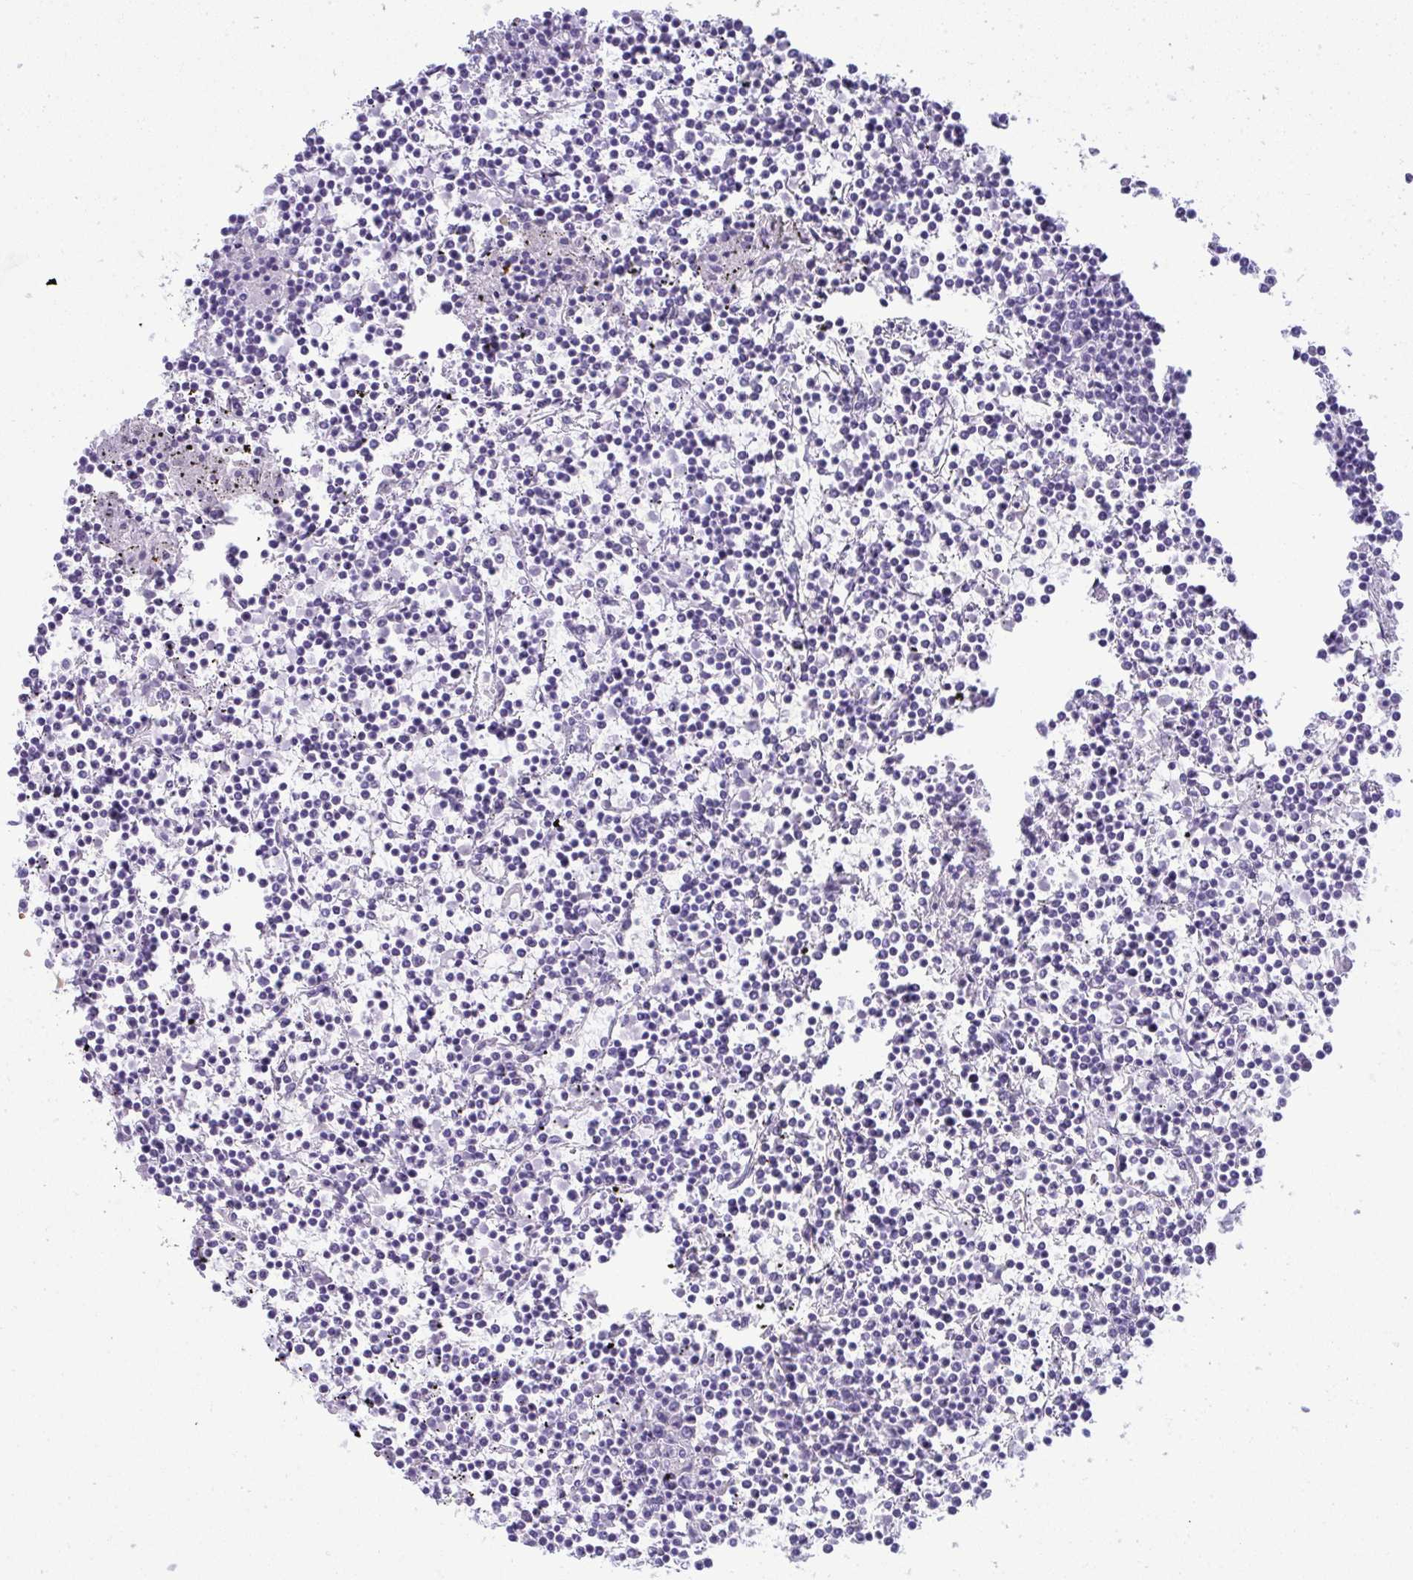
{"staining": {"intensity": "negative", "quantity": "none", "location": "none"}, "tissue": "lymphoma", "cell_type": "Tumor cells", "image_type": "cancer", "snomed": [{"axis": "morphology", "description": "Malignant lymphoma, non-Hodgkin's type, Low grade"}, {"axis": "topography", "description": "Spleen"}], "caption": "There is no significant positivity in tumor cells of low-grade malignant lymphoma, non-Hodgkin's type.", "gene": "JCHAIN", "patient": {"sex": "female", "age": 19}}